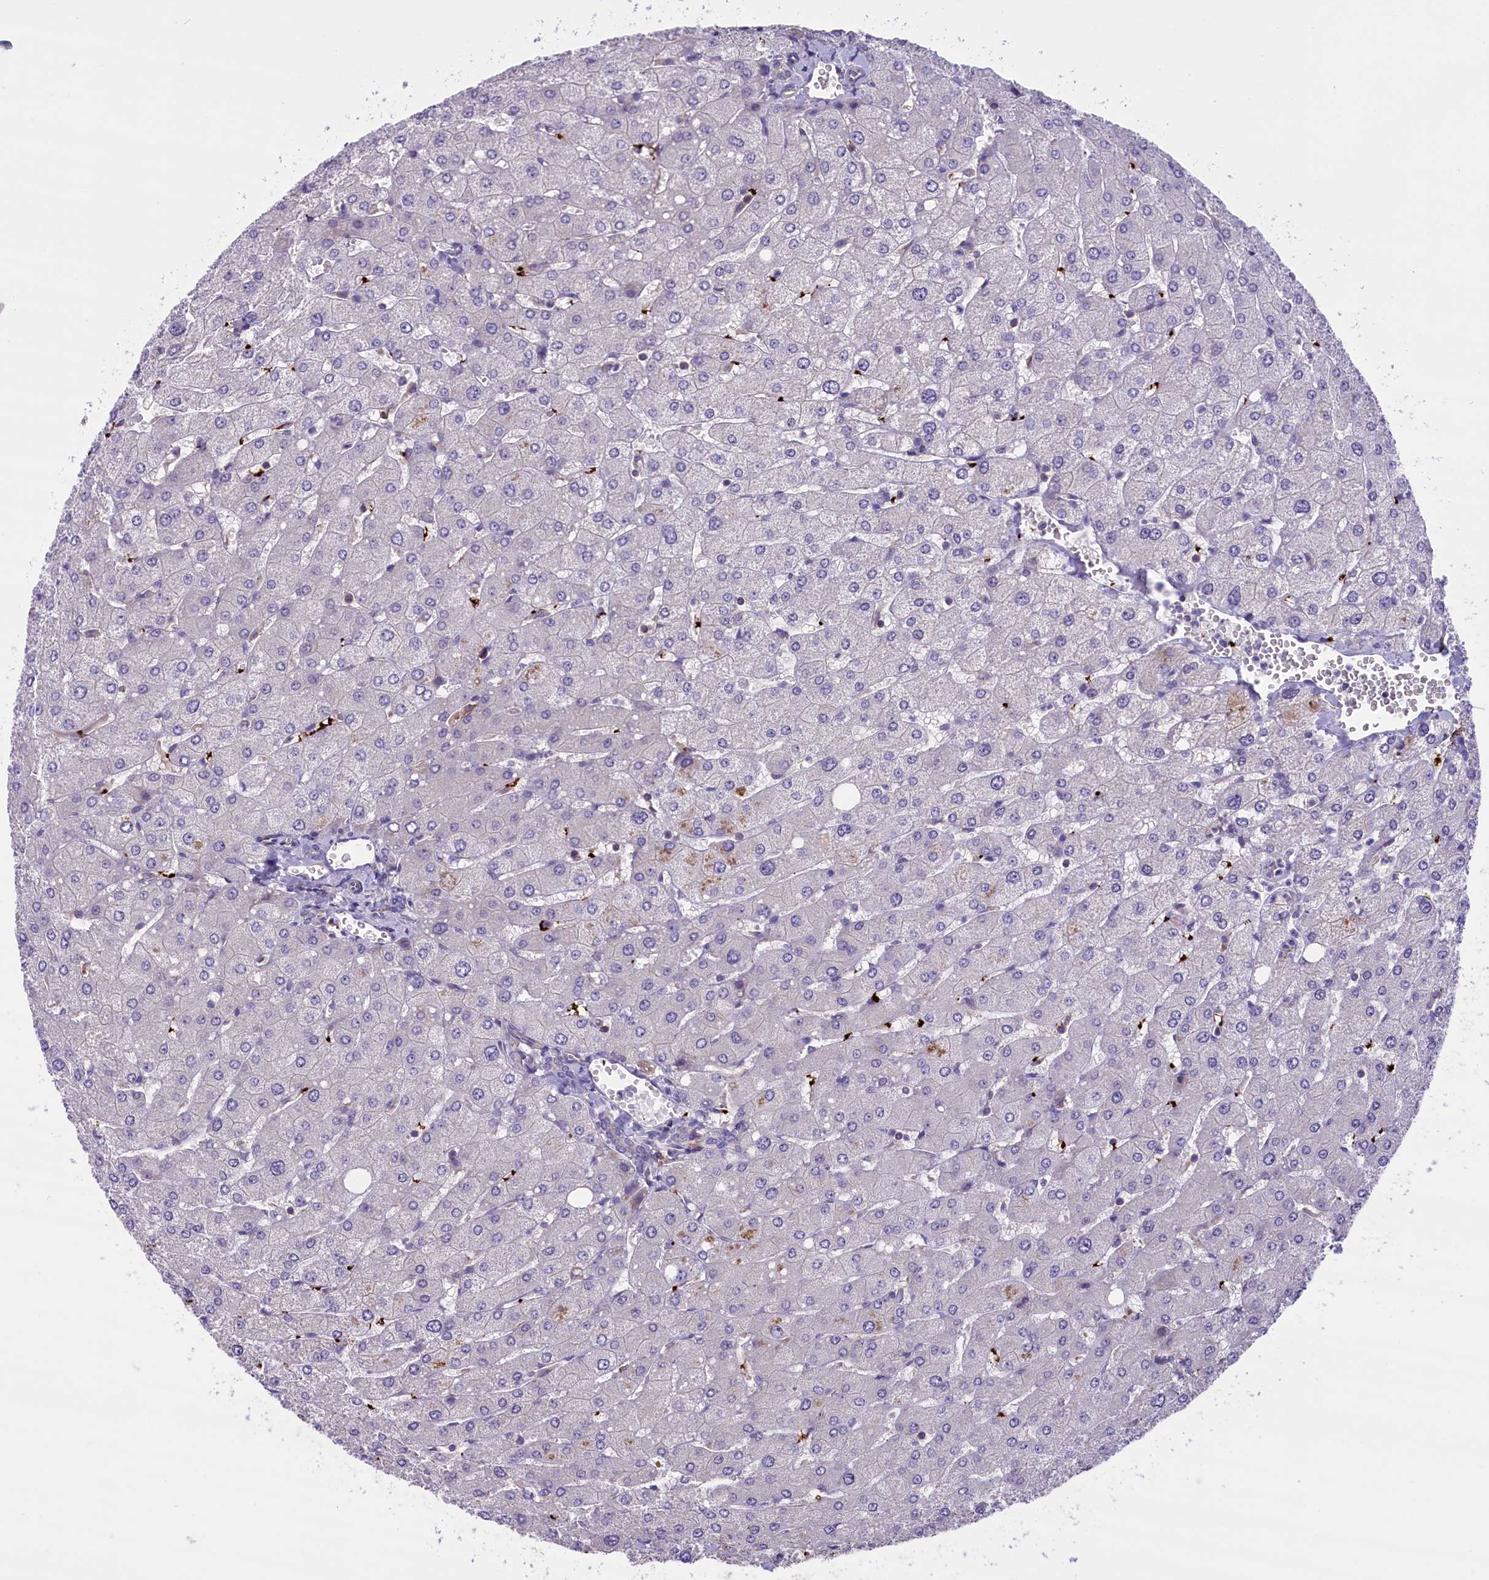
{"staining": {"intensity": "negative", "quantity": "none", "location": "none"}, "tissue": "liver", "cell_type": "Cholangiocytes", "image_type": "normal", "snomed": [{"axis": "morphology", "description": "Normal tissue, NOS"}, {"axis": "topography", "description": "Liver"}], "caption": "Immunohistochemical staining of benign human liver reveals no significant positivity in cholangiocytes. (Brightfield microscopy of DAB IHC at high magnification).", "gene": "HEATR3", "patient": {"sex": "male", "age": 55}}